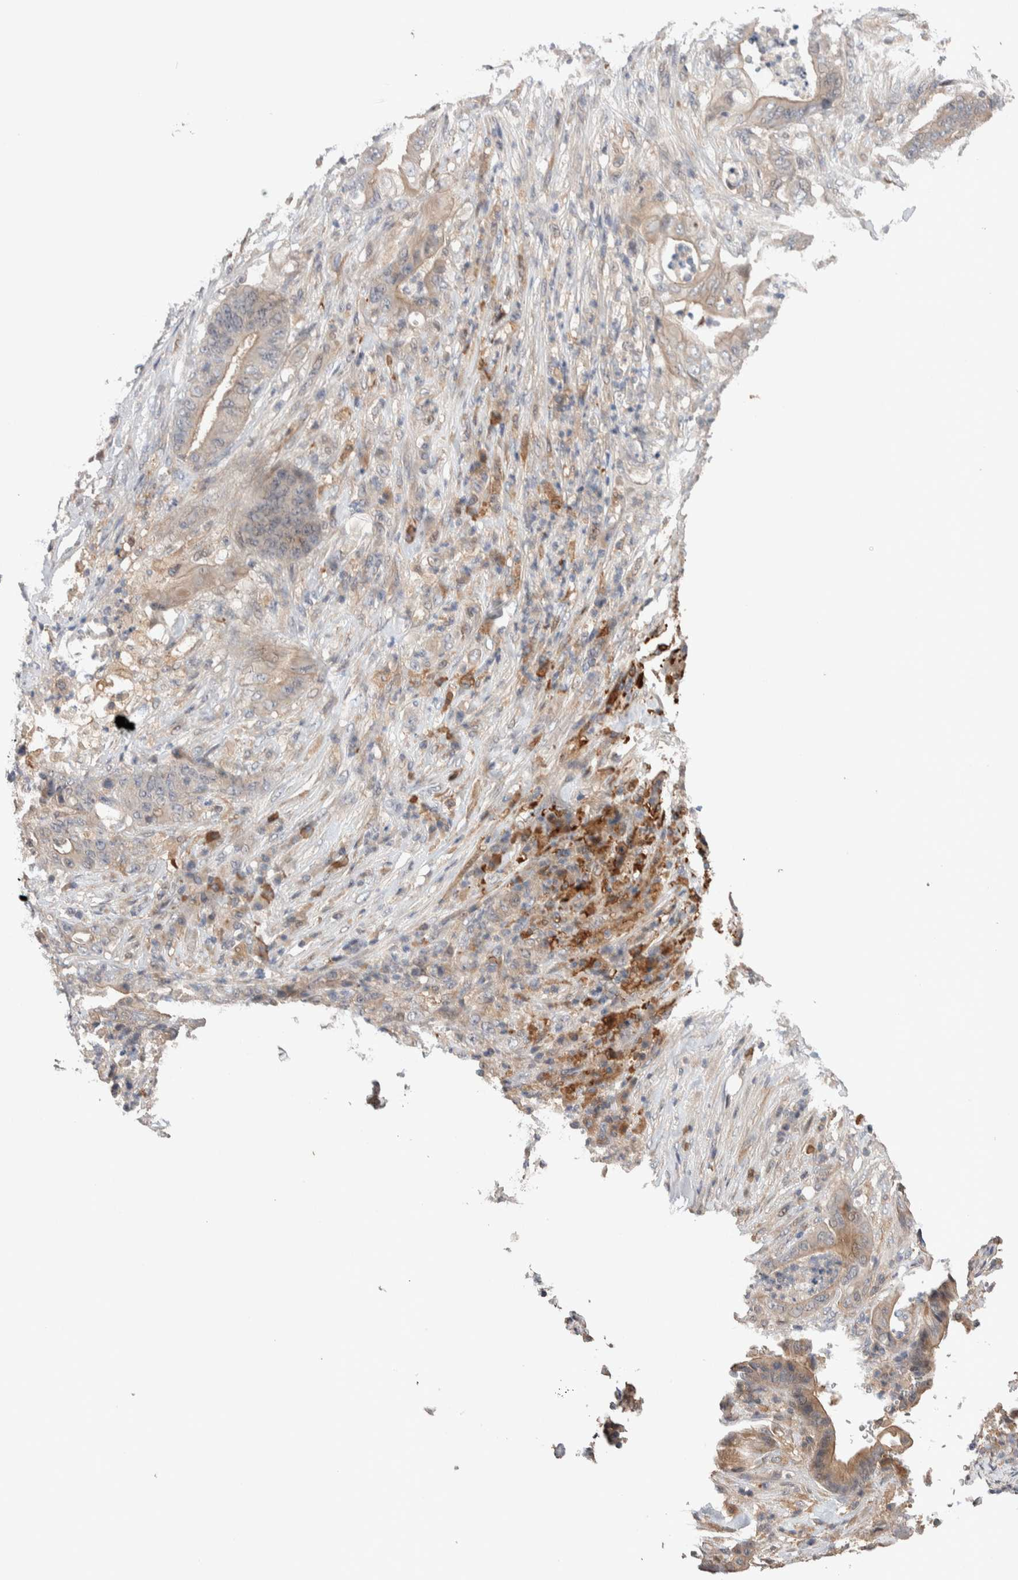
{"staining": {"intensity": "weak", "quantity": "25%-75%", "location": "cytoplasmic/membranous"}, "tissue": "stomach cancer", "cell_type": "Tumor cells", "image_type": "cancer", "snomed": [{"axis": "morphology", "description": "Adenocarcinoma, NOS"}, {"axis": "topography", "description": "Stomach"}], "caption": "The immunohistochemical stain labels weak cytoplasmic/membranous staining in tumor cells of stomach cancer (adenocarcinoma) tissue. Nuclei are stained in blue.", "gene": "WDR91", "patient": {"sex": "female", "age": 73}}